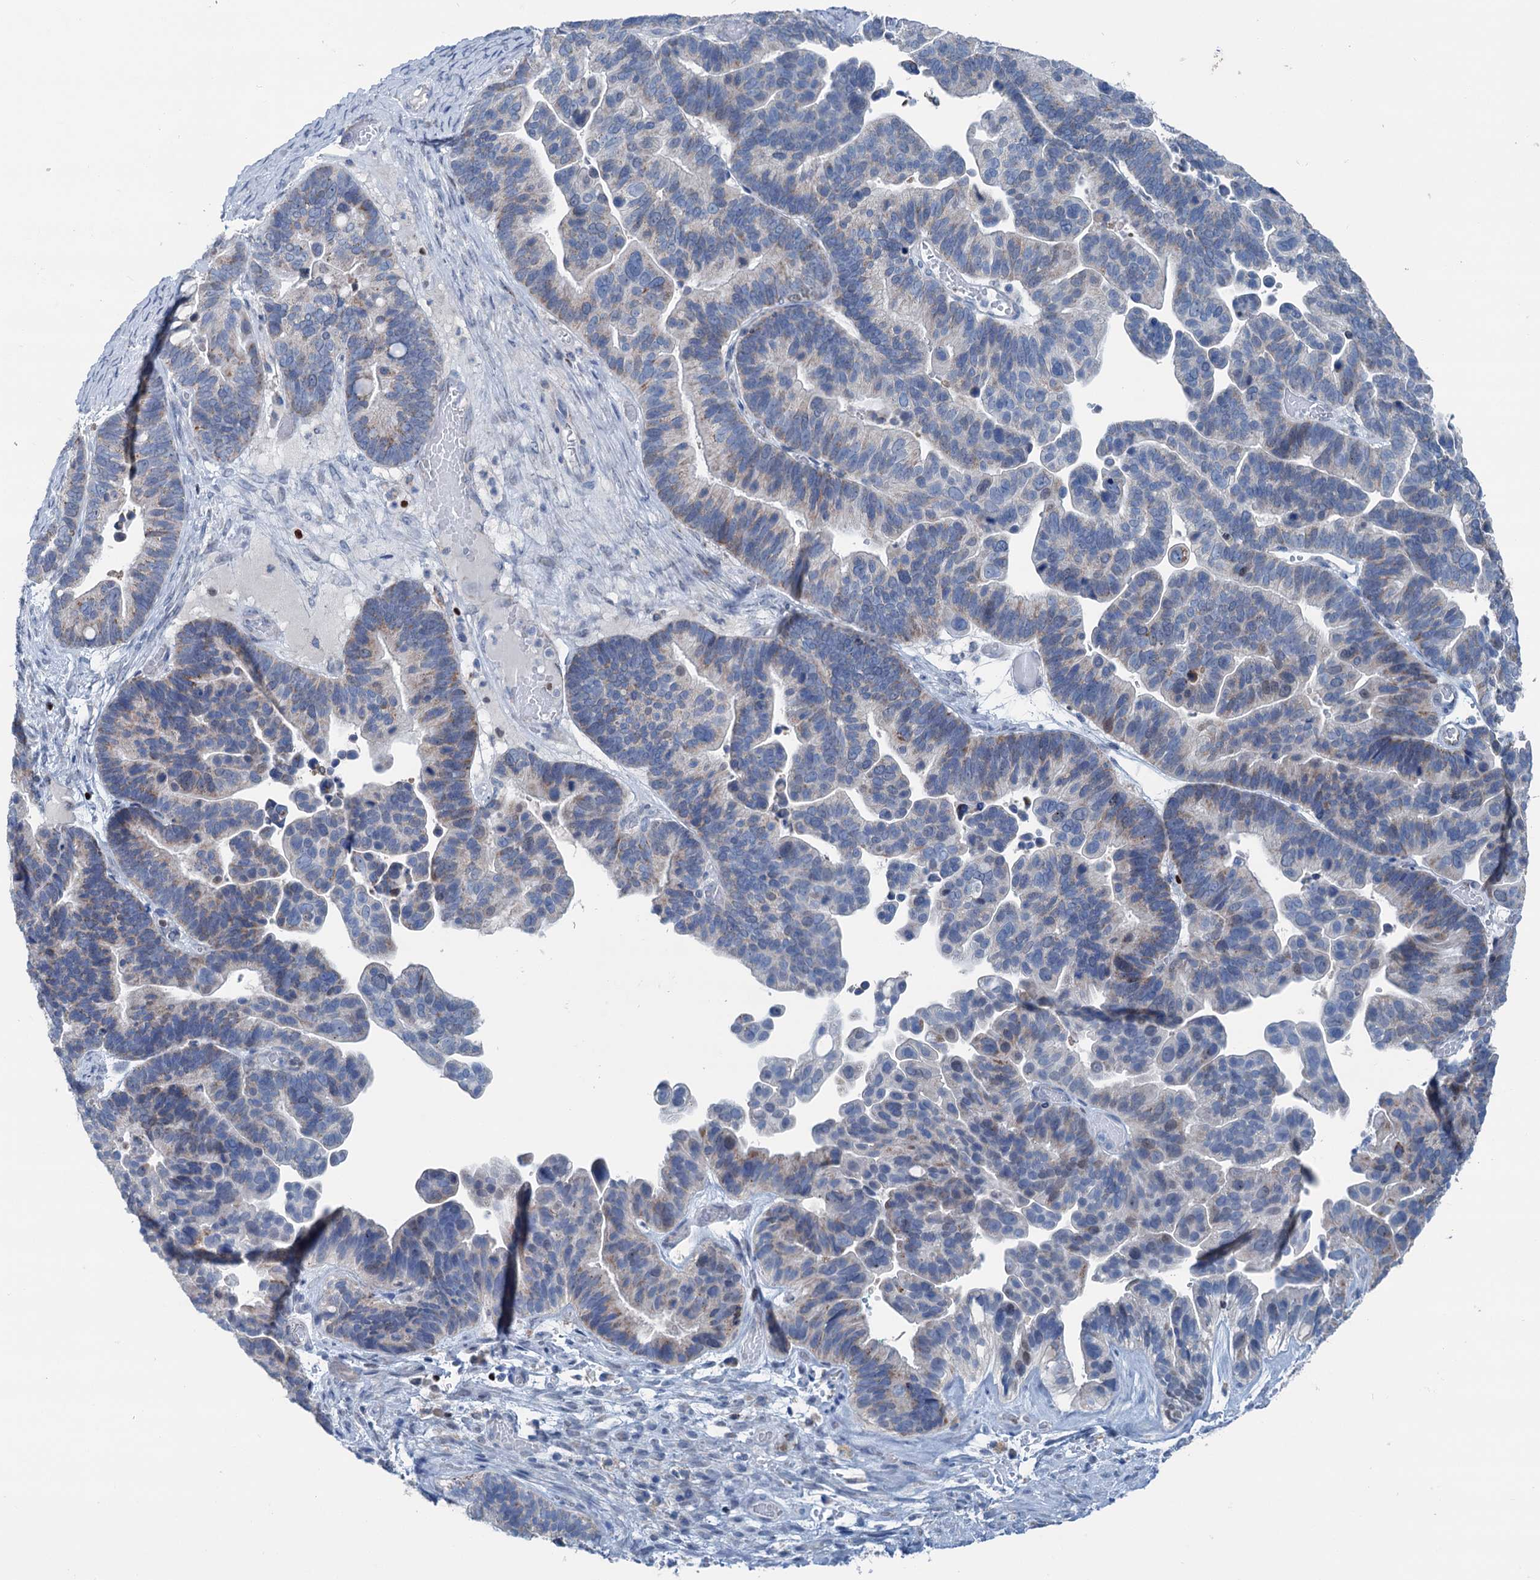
{"staining": {"intensity": "moderate", "quantity": "<25%", "location": "cytoplasmic/membranous"}, "tissue": "ovarian cancer", "cell_type": "Tumor cells", "image_type": "cancer", "snomed": [{"axis": "morphology", "description": "Cystadenocarcinoma, serous, NOS"}, {"axis": "topography", "description": "Ovary"}], "caption": "Immunohistochemistry (IHC) photomicrograph of human ovarian serous cystadenocarcinoma stained for a protein (brown), which displays low levels of moderate cytoplasmic/membranous staining in approximately <25% of tumor cells.", "gene": "ELP4", "patient": {"sex": "female", "age": 56}}